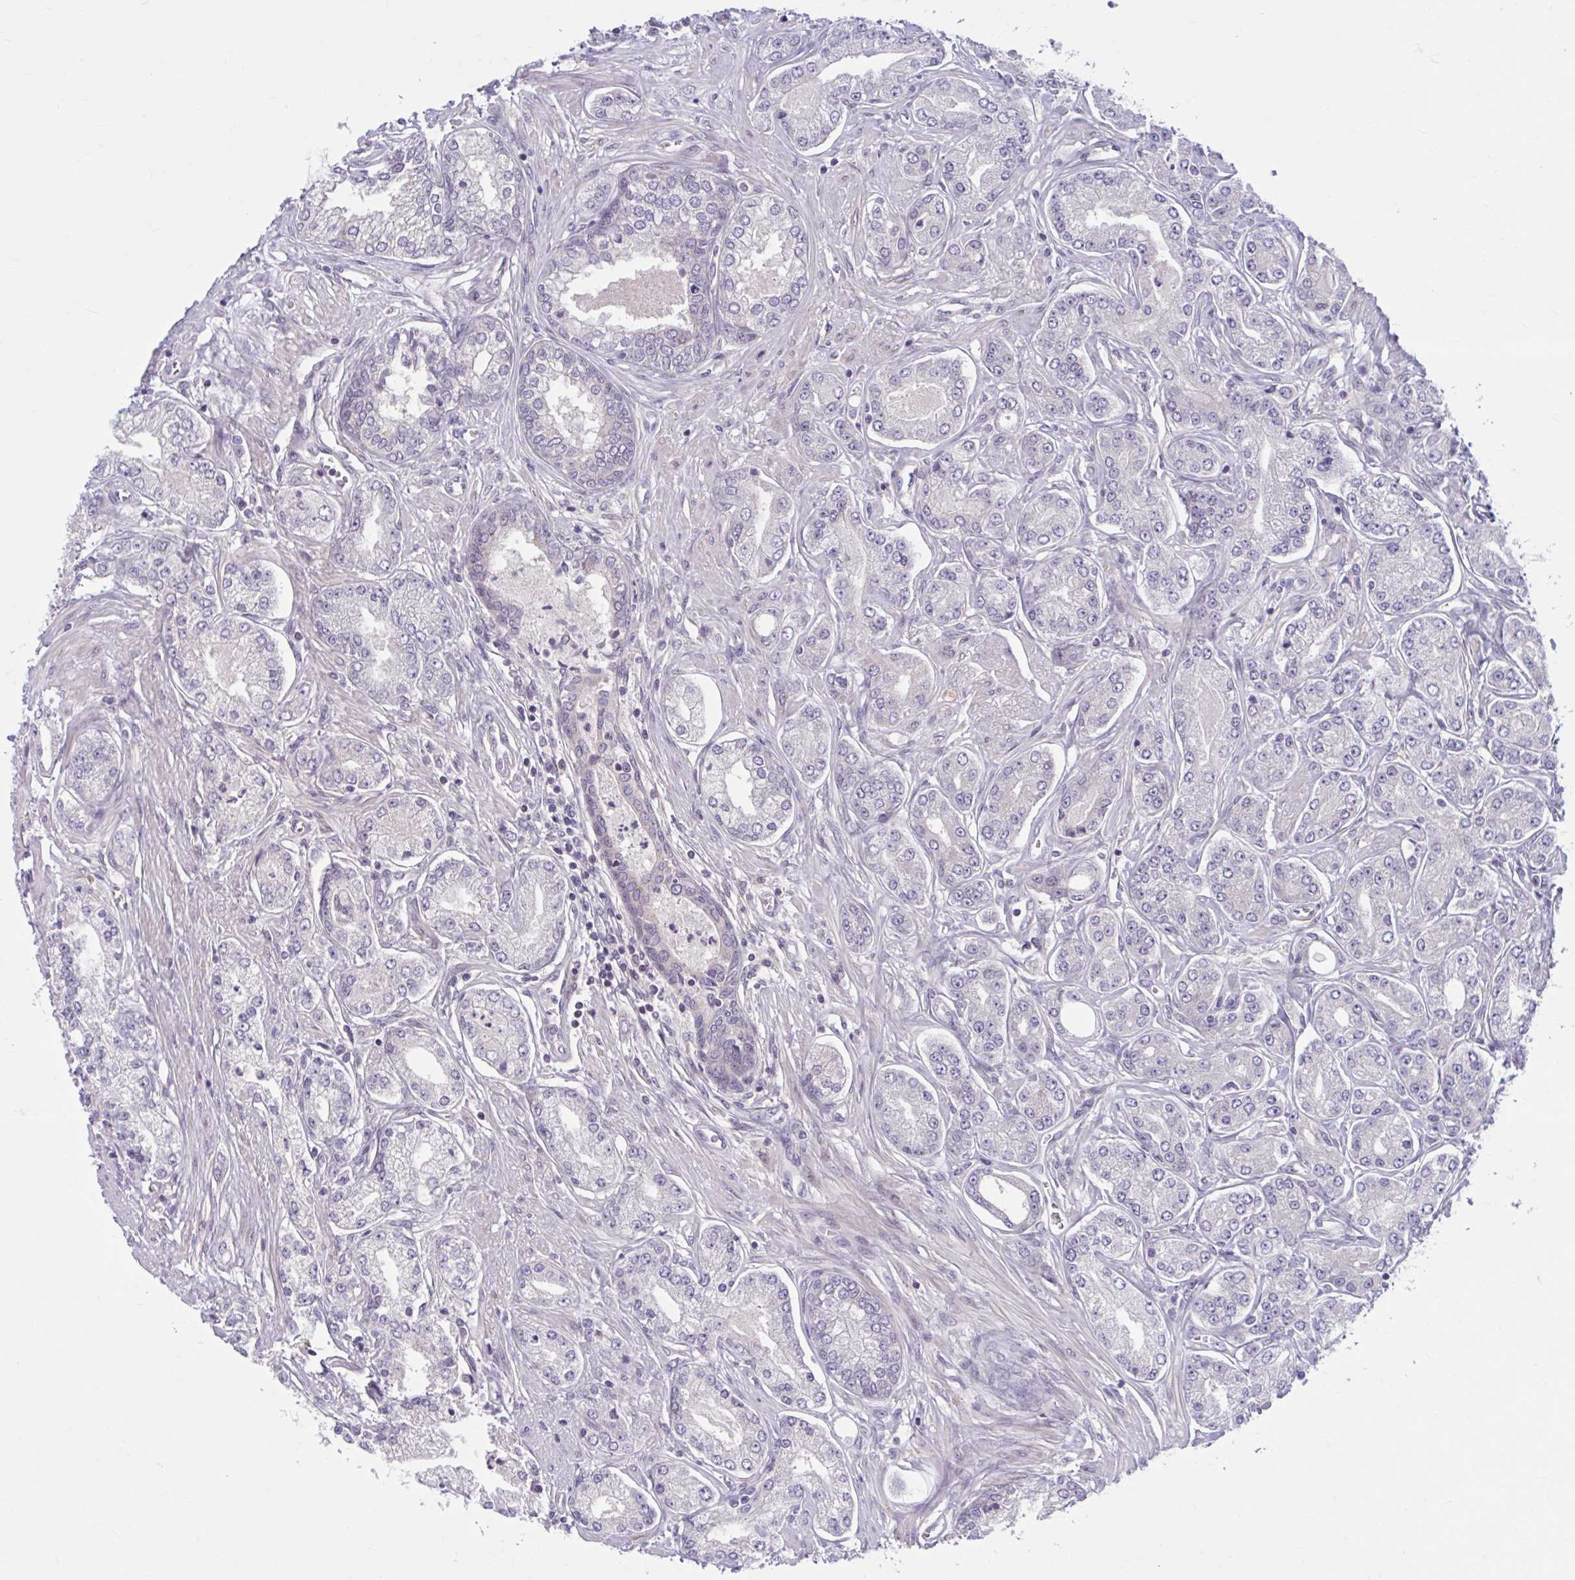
{"staining": {"intensity": "negative", "quantity": "none", "location": "none"}, "tissue": "prostate cancer", "cell_type": "Tumor cells", "image_type": "cancer", "snomed": [{"axis": "morphology", "description": "Adenocarcinoma, High grade"}, {"axis": "topography", "description": "Prostate"}], "caption": "IHC micrograph of prostate cancer stained for a protein (brown), which displays no expression in tumor cells.", "gene": "CHST3", "patient": {"sex": "male", "age": 66}}